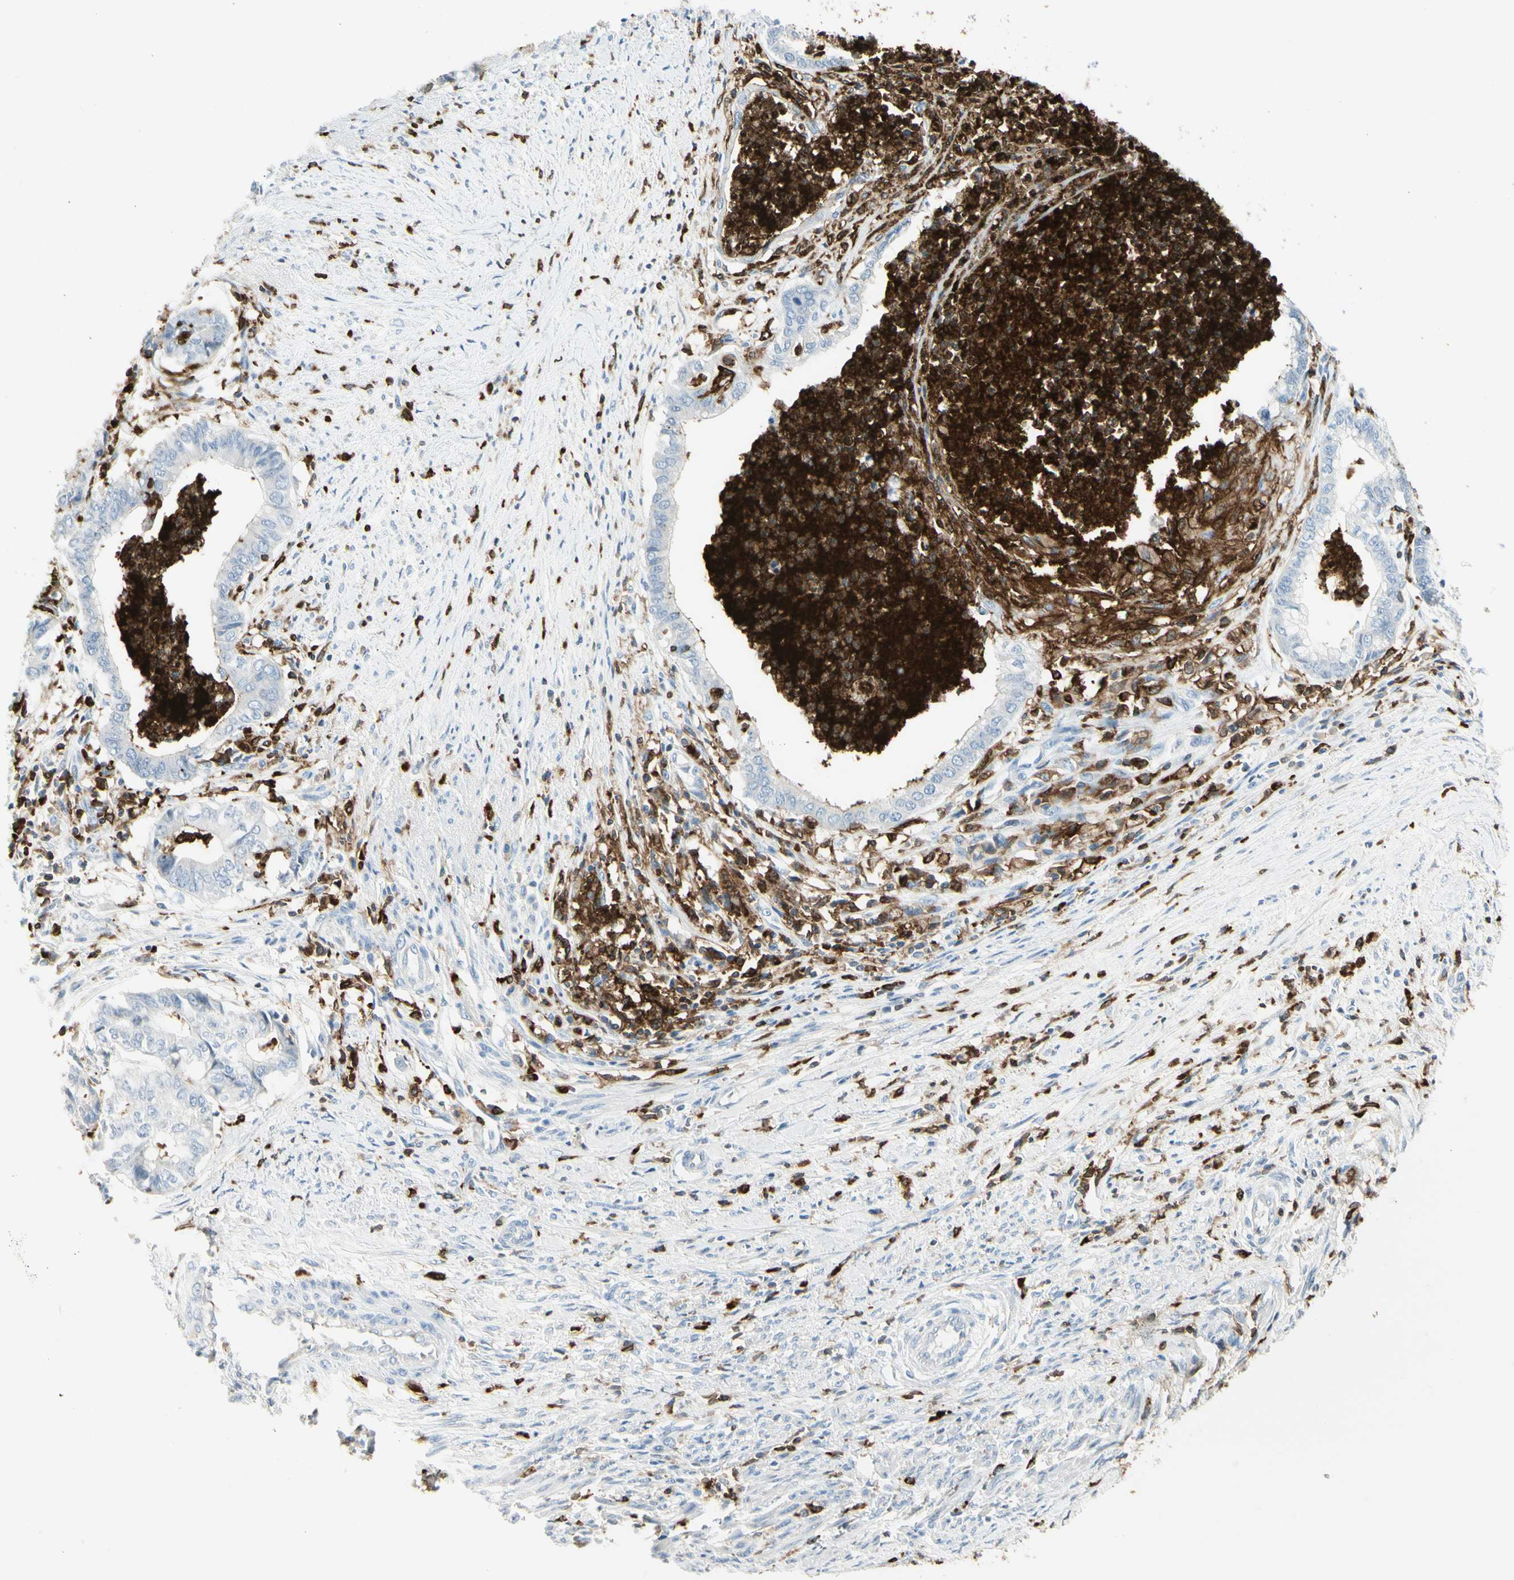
{"staining": {"intensity": "negative", "quantity": "none", "location": "none"}, "tissue": "endometrial cancer", "cell_type": "Tumor cells", "image_type": "cancer", "snomed": [{"axis": "morphology", "description": "Necrosis, NOS"}, {"axis": "morphology", "description": "Adenocarcinoma, NOS"}, {"axis": "topography", "description": "Endometrium"}], "caption": "Endometrial adenocarcinoma was stained to show a protein in brown. There is no significant expression in tumor cells.", "gene": "ITGB2", "patient": {"sex": "female", "age": 79}}